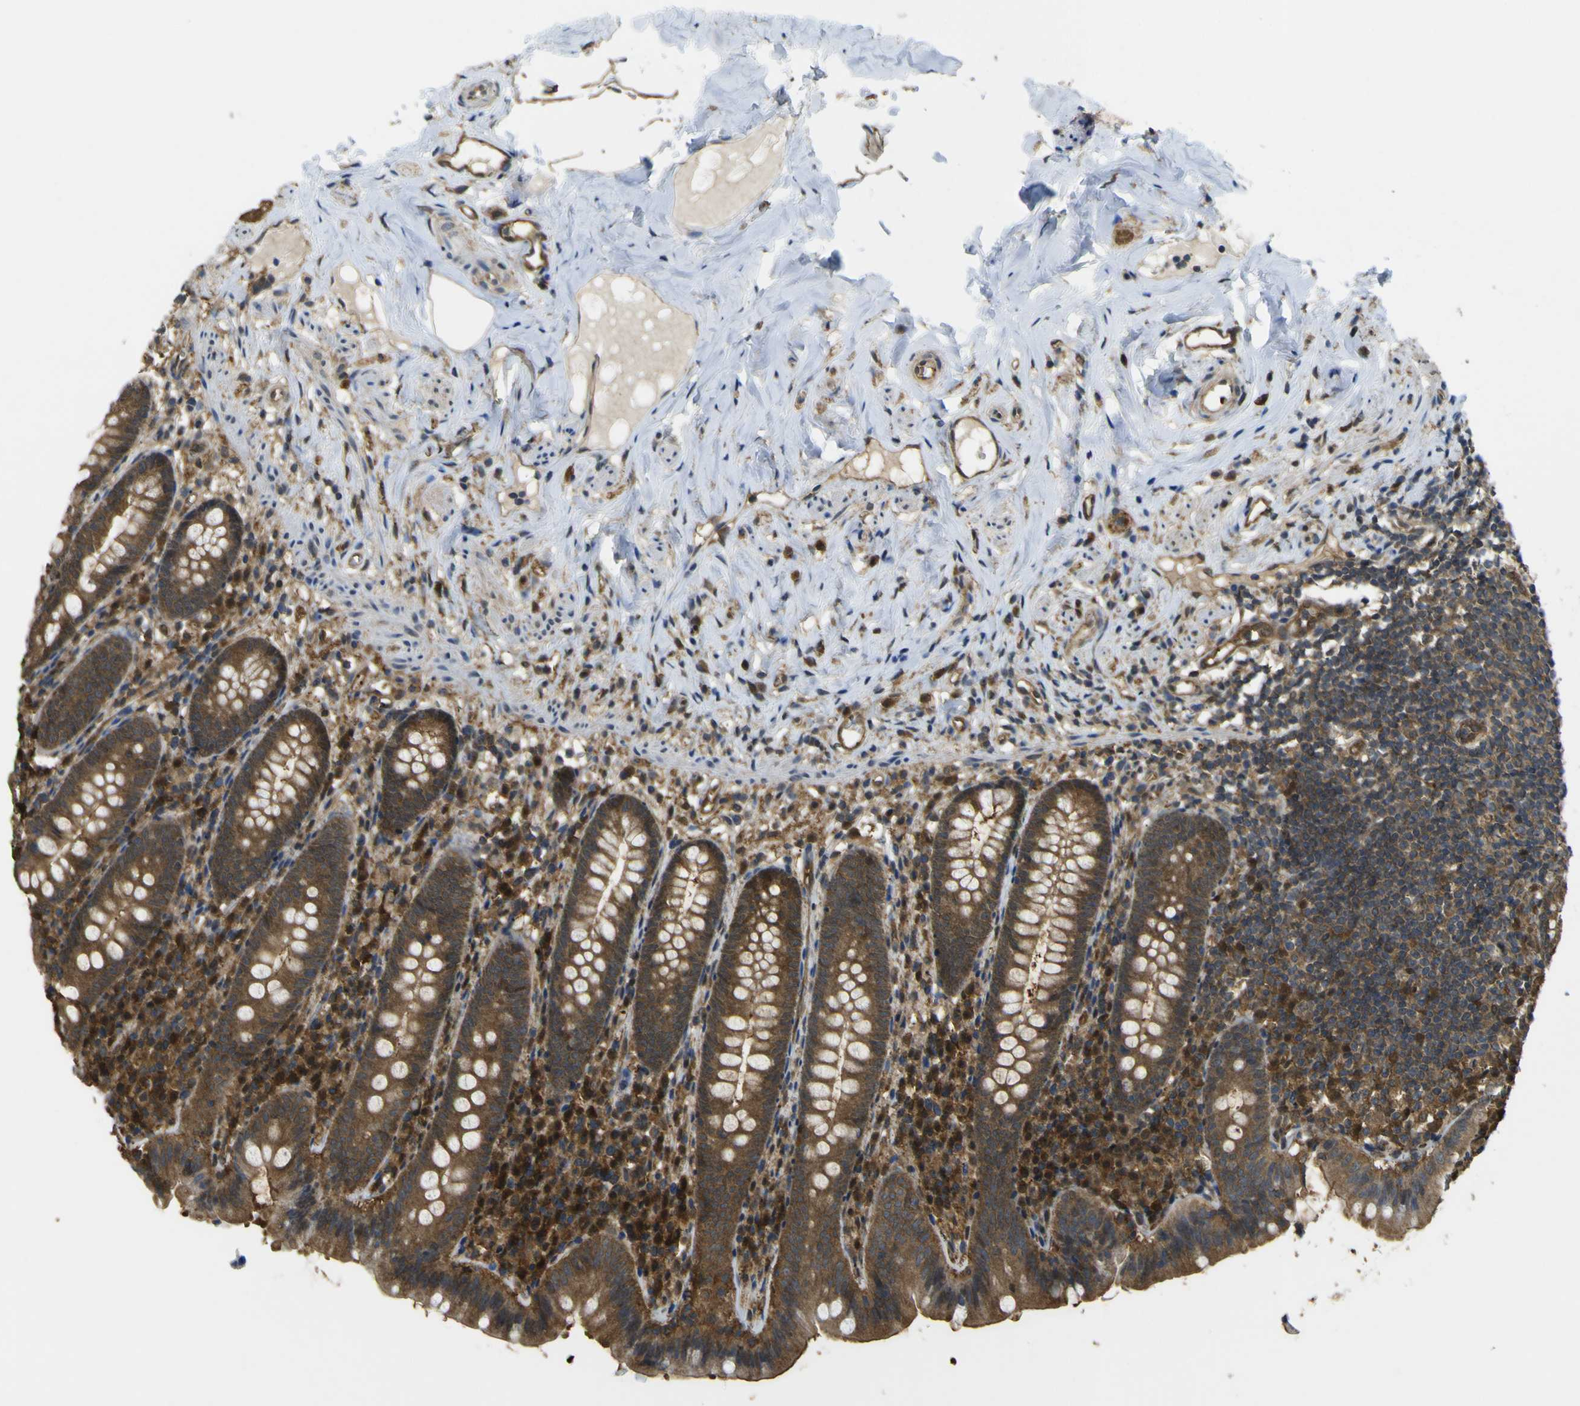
{"staining": {"intensity": "moderate", "quantity": ">75%", "location": "cytoplasmic/membranous"}, "tissue": "appendix", "cell_type": "Glandular cells", "image_type": "normal", "snomed": [{"axis": "morphology", "description": "Normal tissue, NOS"}, {"axis": "topography", "description": "Appendix"}], "caption": "The photomicrograph reveals staining of unremarkable appendix, revealing moderate cytoplasmic/membranous protein positivity (brown color) within glandular cells. Using DAB (brown) and hematoxylin (blue) stains, captured at high magnification using brightfield microscopy.", "gene": "YWHAG", "patient": {"sex": "male", "age": 52}}